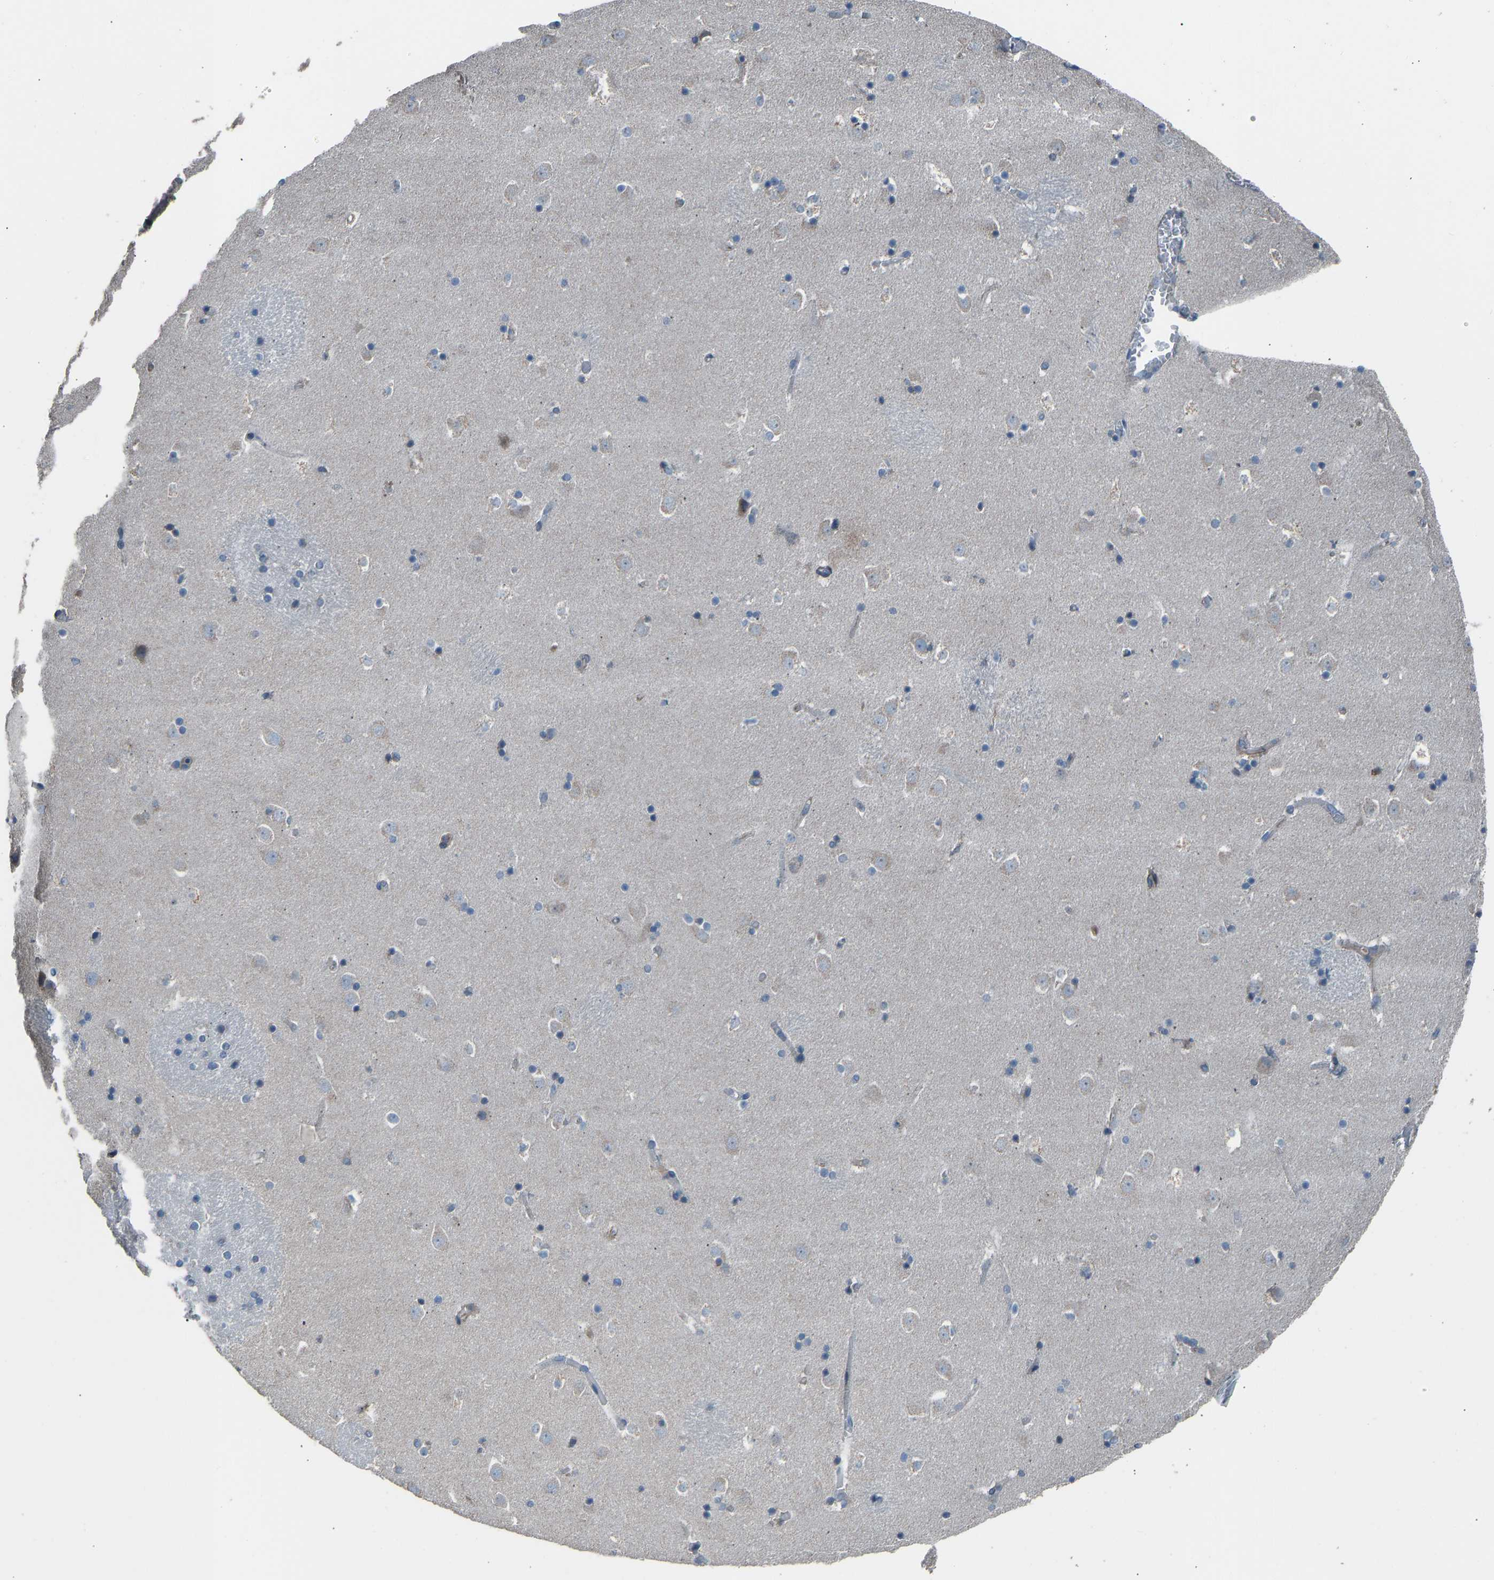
{"staining": {"intensity": "negative", "quantity": "none", "location": "none"}, "tissue": "caudate", "cell_type": "Glial cells", "image_type": "normal", "snomed": [{"axis": "morphology", "description": "Normal tissue, NOS"}, {"axis": "topography", "description": "Lateral ventricle wall"}], "caption": "IHC micrograph of unremarkable caudate: caudate stained with DAB reveals no significant protein staining in glial cells. (Immunohistochemistry, brightfield microscopy, high magnification).", "gene": "TGFBR3", "patient": {"sex": "male", "age": 45}}